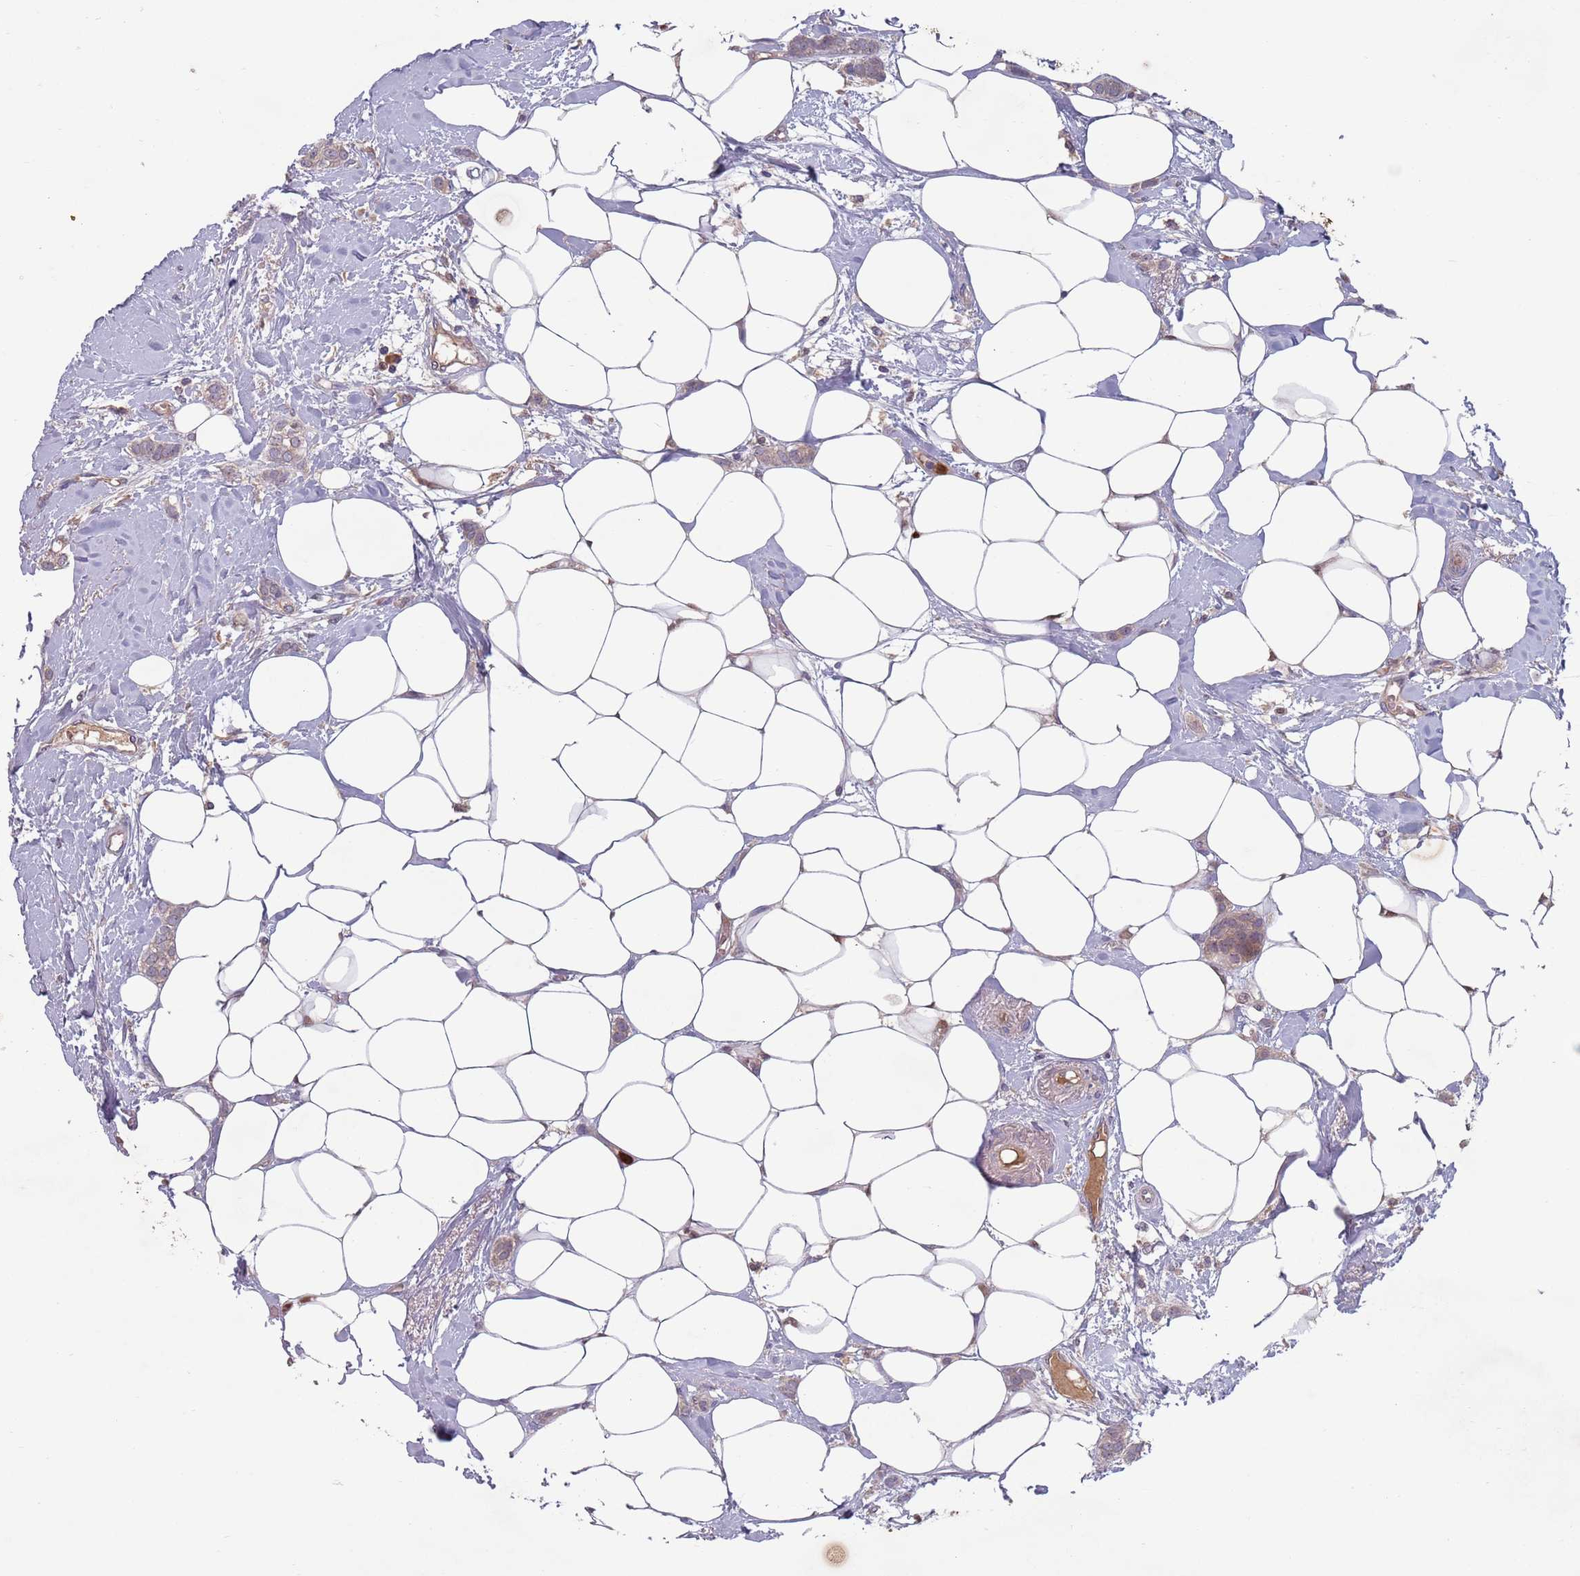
{"staining": {"intensity": "negative", "quantity": "none", "location": "none"}, "tissue": "breast cancer", "cell_type": "Tumor cells", "image_type": "cancer", "snomed": [{"axis": "morphology", "description": "Duct carcinoma"}, {"axis": "topography", "description": "Breast"}], "caption": "Histopathology image shows no significant protein positivity in tumor cells of invasive ductal carcinoma (breast).", "gene": "TYW1", "patient": {"sex": "female", "age": 72}}